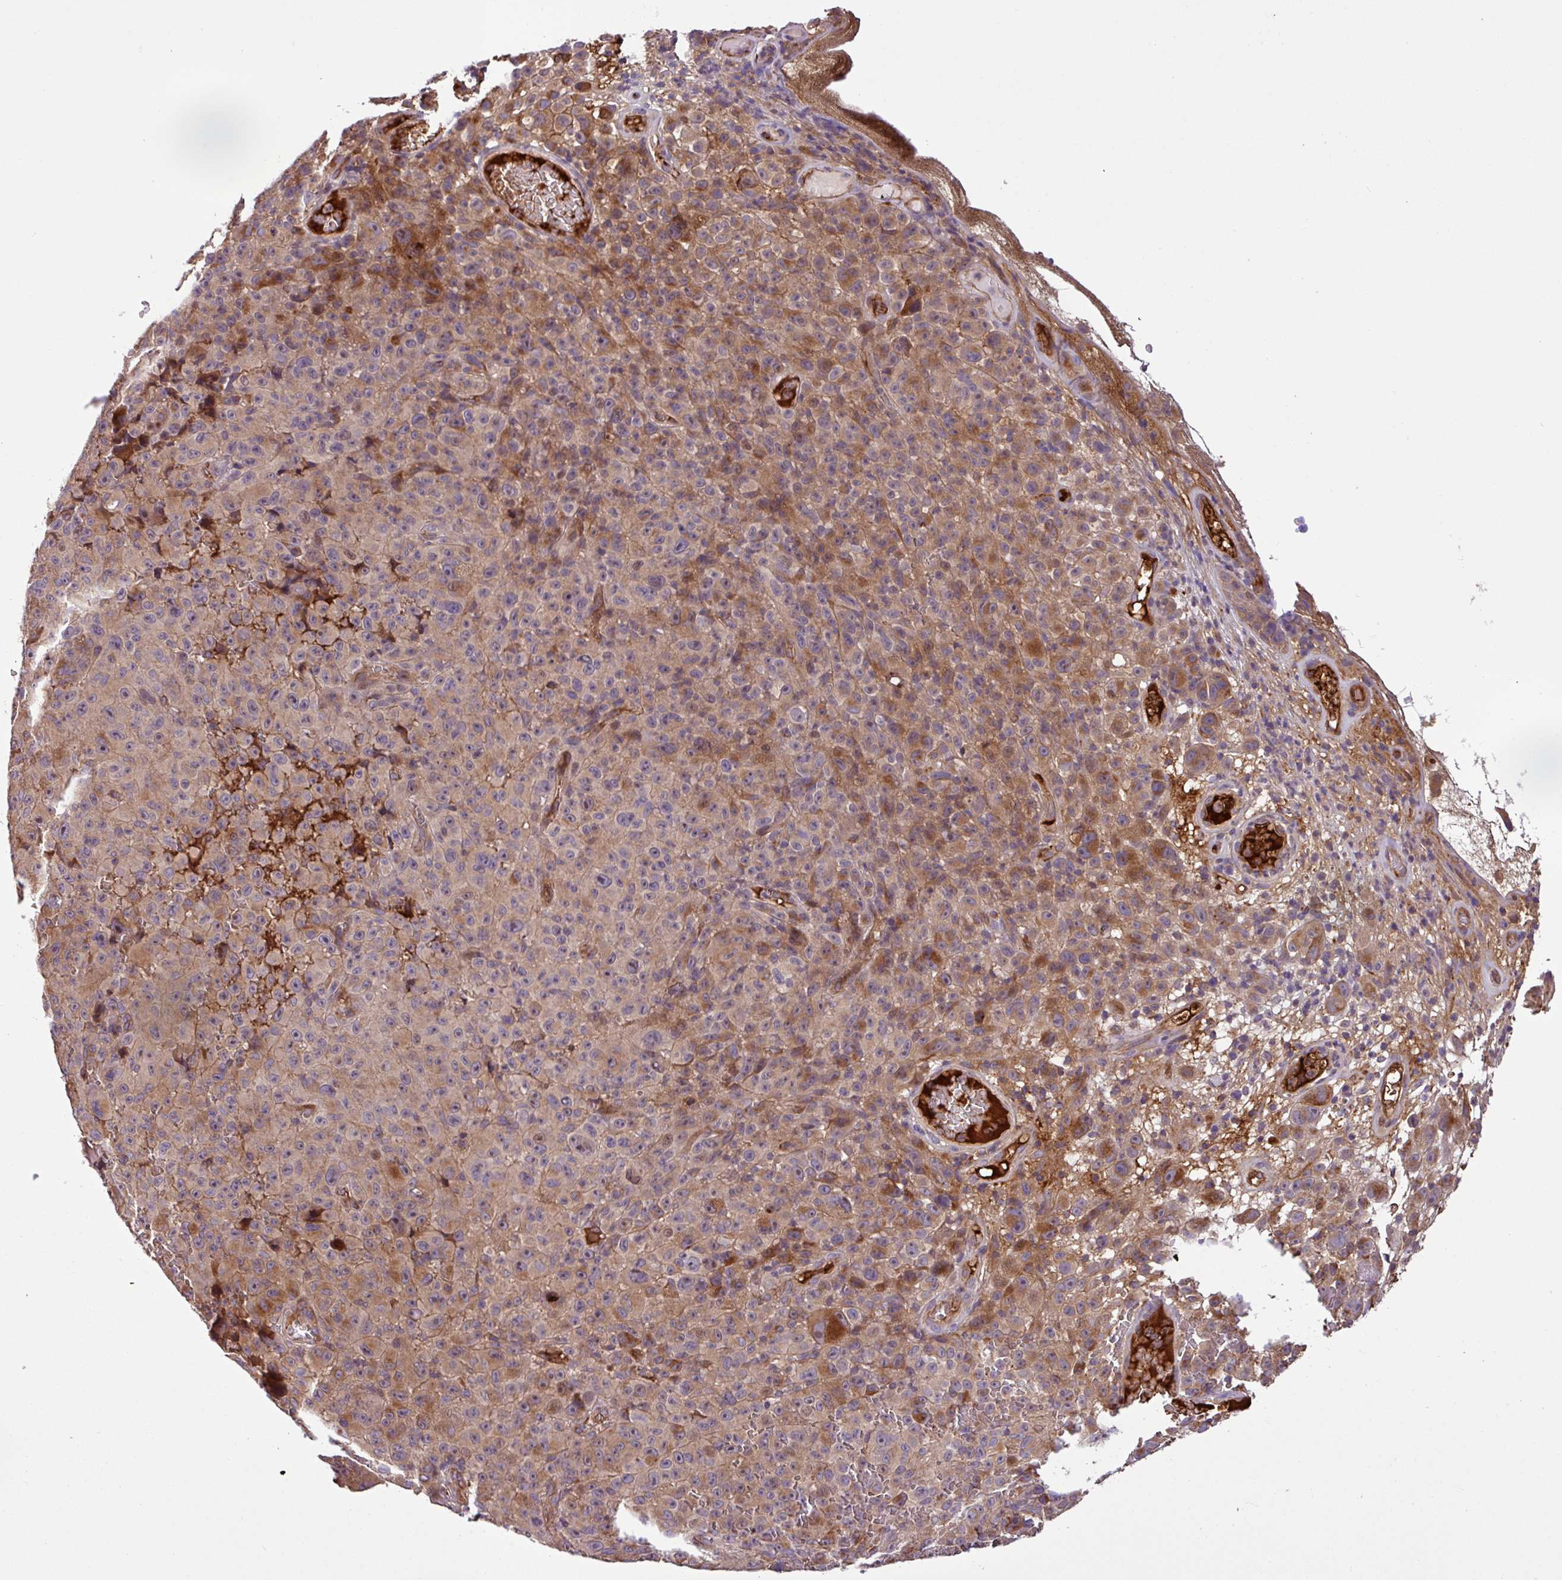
{"staining": {"intensity": "moderate", "quantity": "25%-75%", "location": "cytoplasmic/membranous"}, "tissue": "melanoma", "cell_type": "Tumor cells", "image_type": "cancer", "snomed": [{"axis": "morphology", "description": "Malignant melanoma, NOS"}, {"axis": "topography", "description": "Skin"}], "caption": "Malignant melanoma stained with a brown dye reveals moderate cytoplasmic/membranous positive positivity in about 25%-75% of tumor cells.", "gene": "ZNF266", "patient": {"sex": "female", "age": 82}}